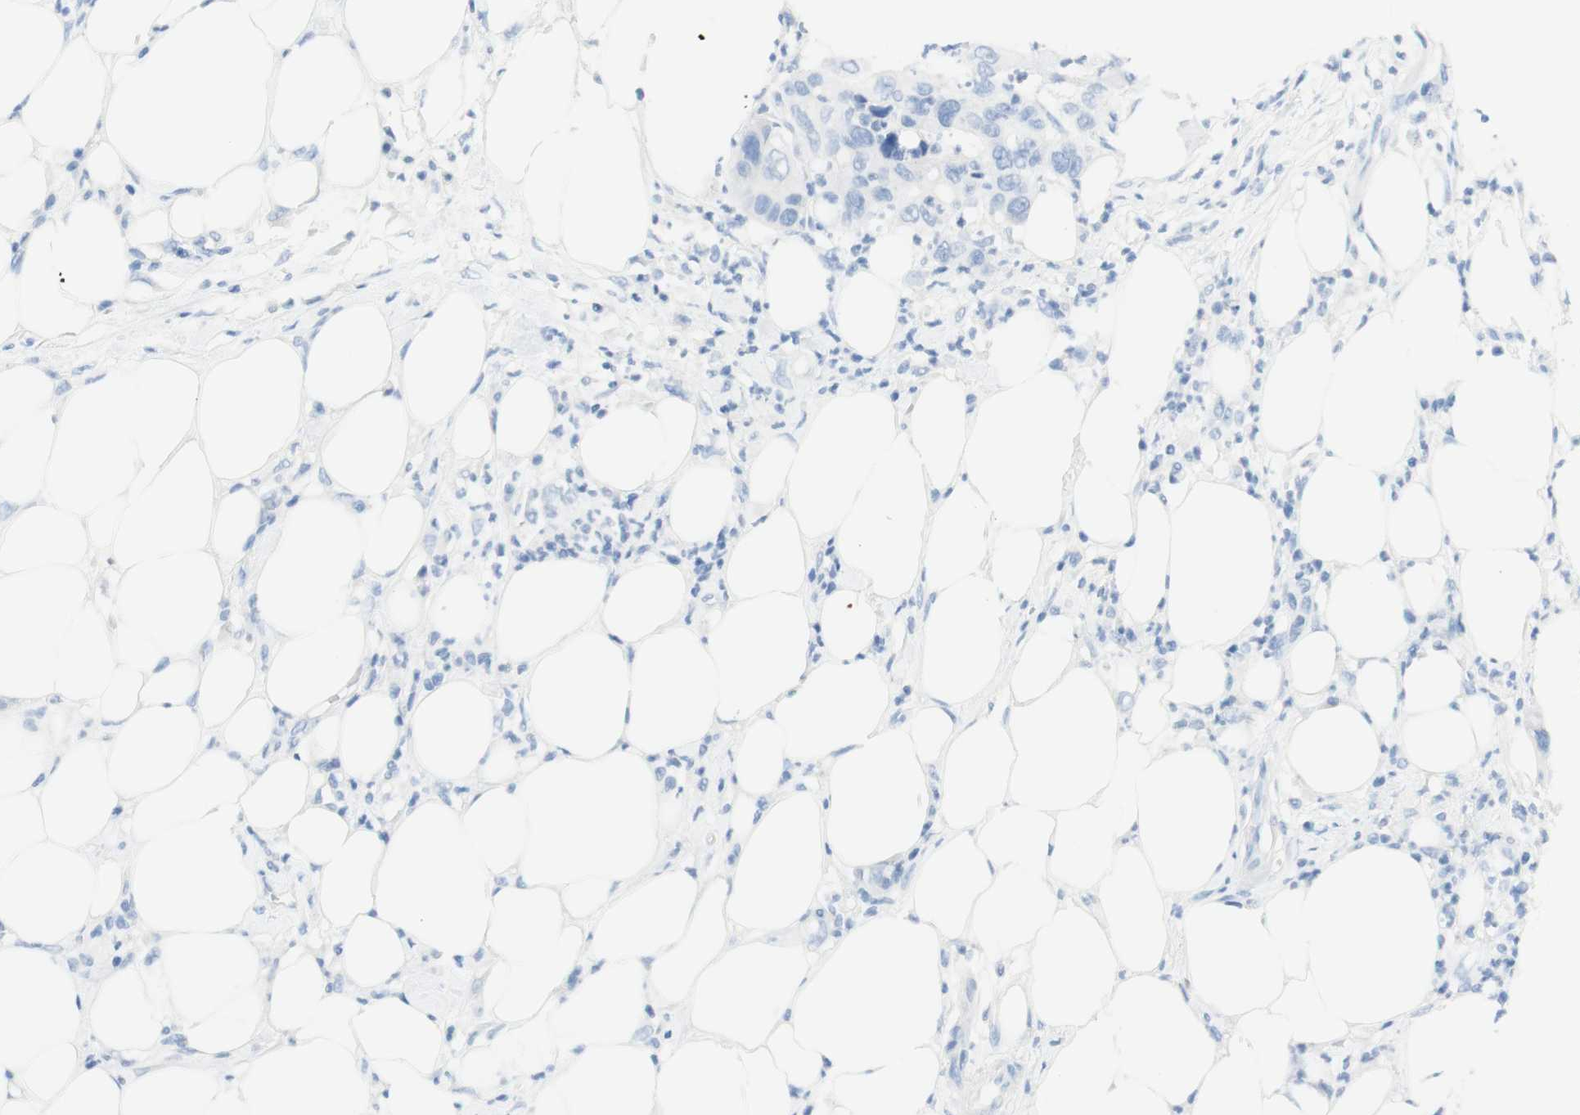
{"staining": {"intensity": "negative", "quantity": "none", "location": "none"}, "tissue": "pancreatic cancer", "cell_type": "Tumor cells", "image_type": "cancer", "snomed": [{"axis": "morphology", "description": "Adenocarcinoma, NOS"}, {"axis": "topography", "description": "Pancreas"}], "caption": "A histopathology image of pancreatic cancer stained for a protein reveals no brown staining in tumor cells. Nuclei are stained in blue.", "gene": "TPO", "patient": {"sex": "female", "age": 71}}